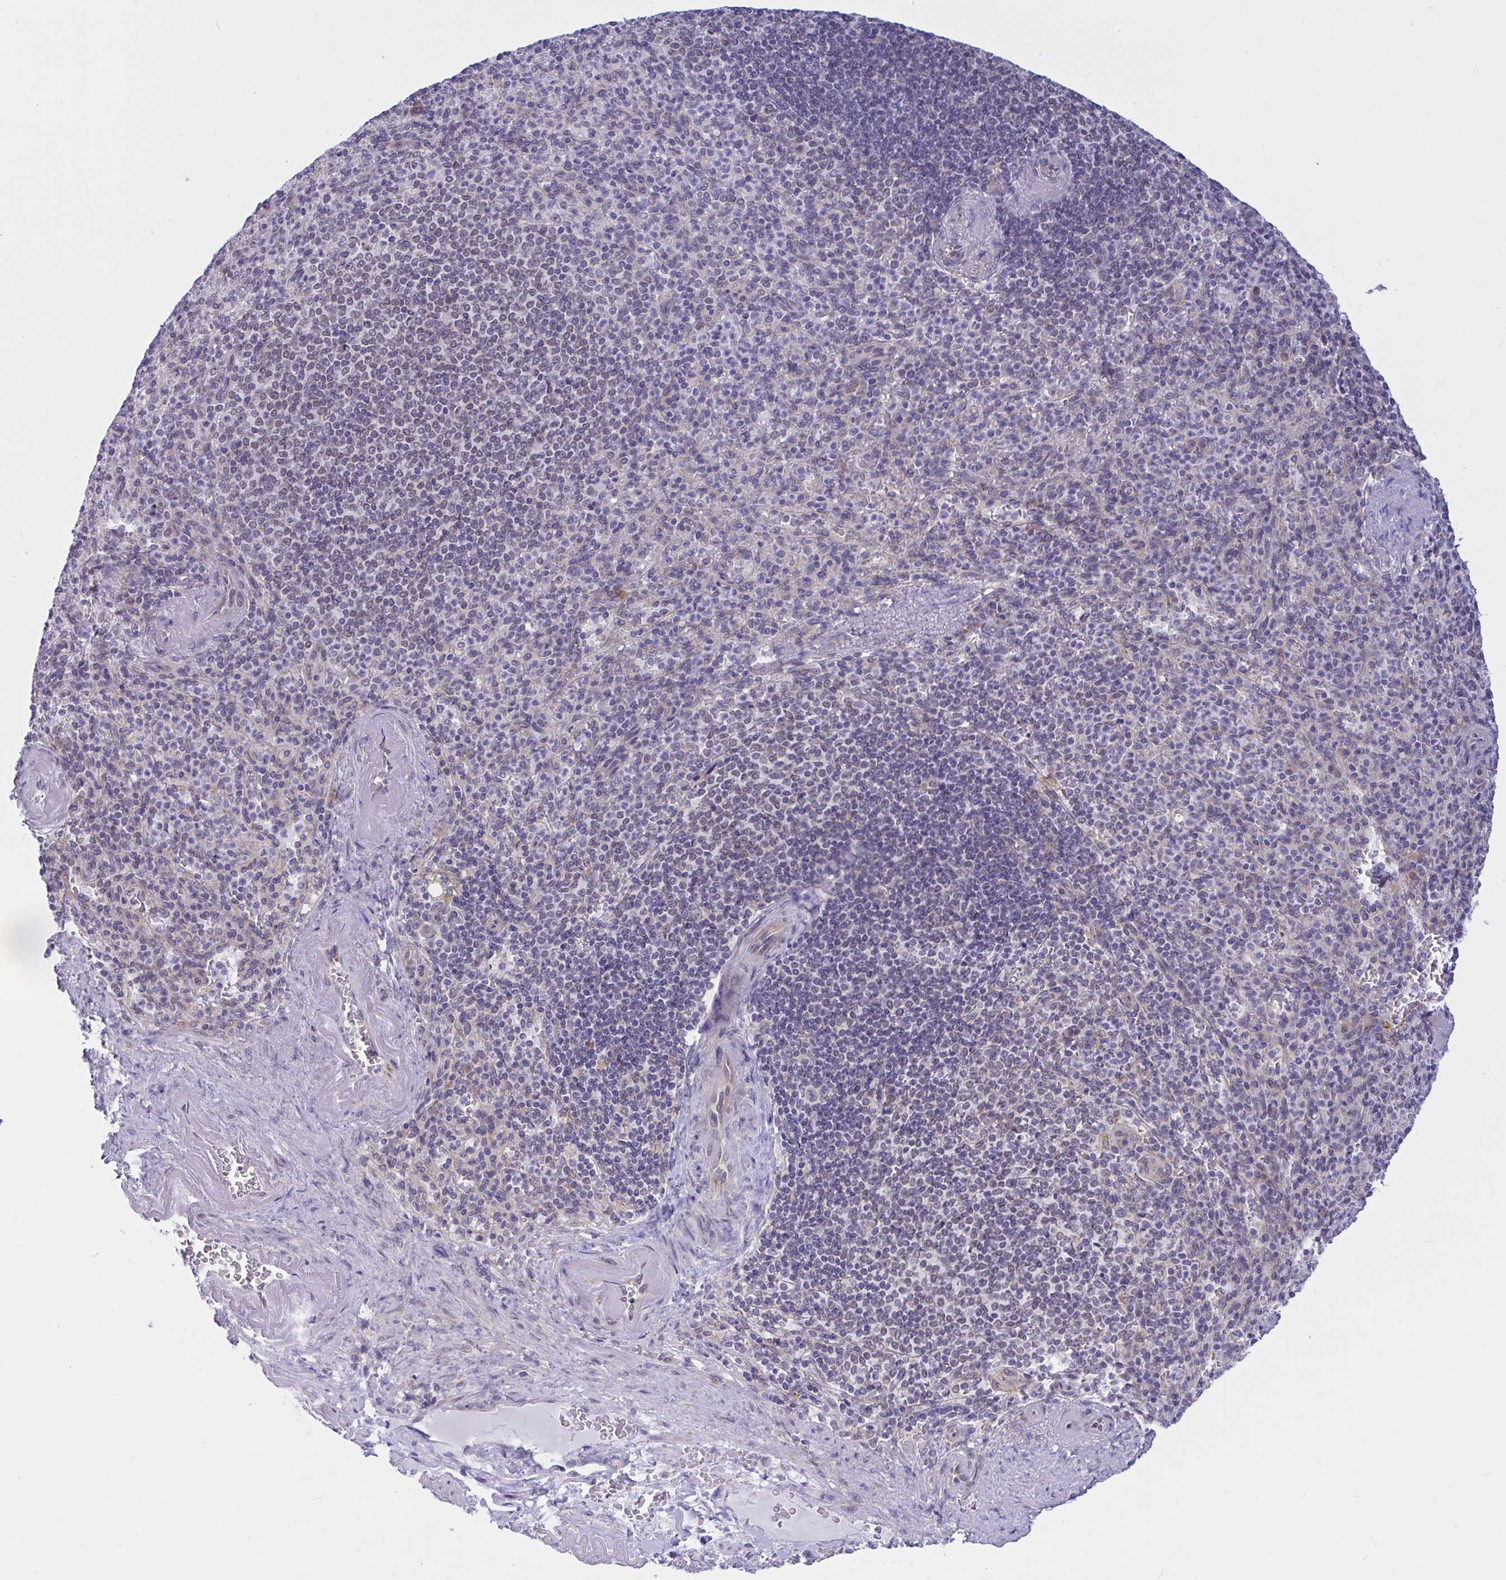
{"staining": {"intensity": "negative", "quantity": "none", "location": "none"}, "tissue": "spleen", "cell_type": "Cells in red pulp", "image_type": "normal", "snomed": [{"axis": "morphology", "description": "Normal tissue, NOS"}, {"axis": "topography", "description": "Spleen"}], "caption": "Cells in red pulp show no significant protein staining in normal spleen. (DAB immunohistochemistry (IHC) with hematoxylin counter stain).", "gene": "CAMLG", "patient": {"sex": "female", "age": 74}}